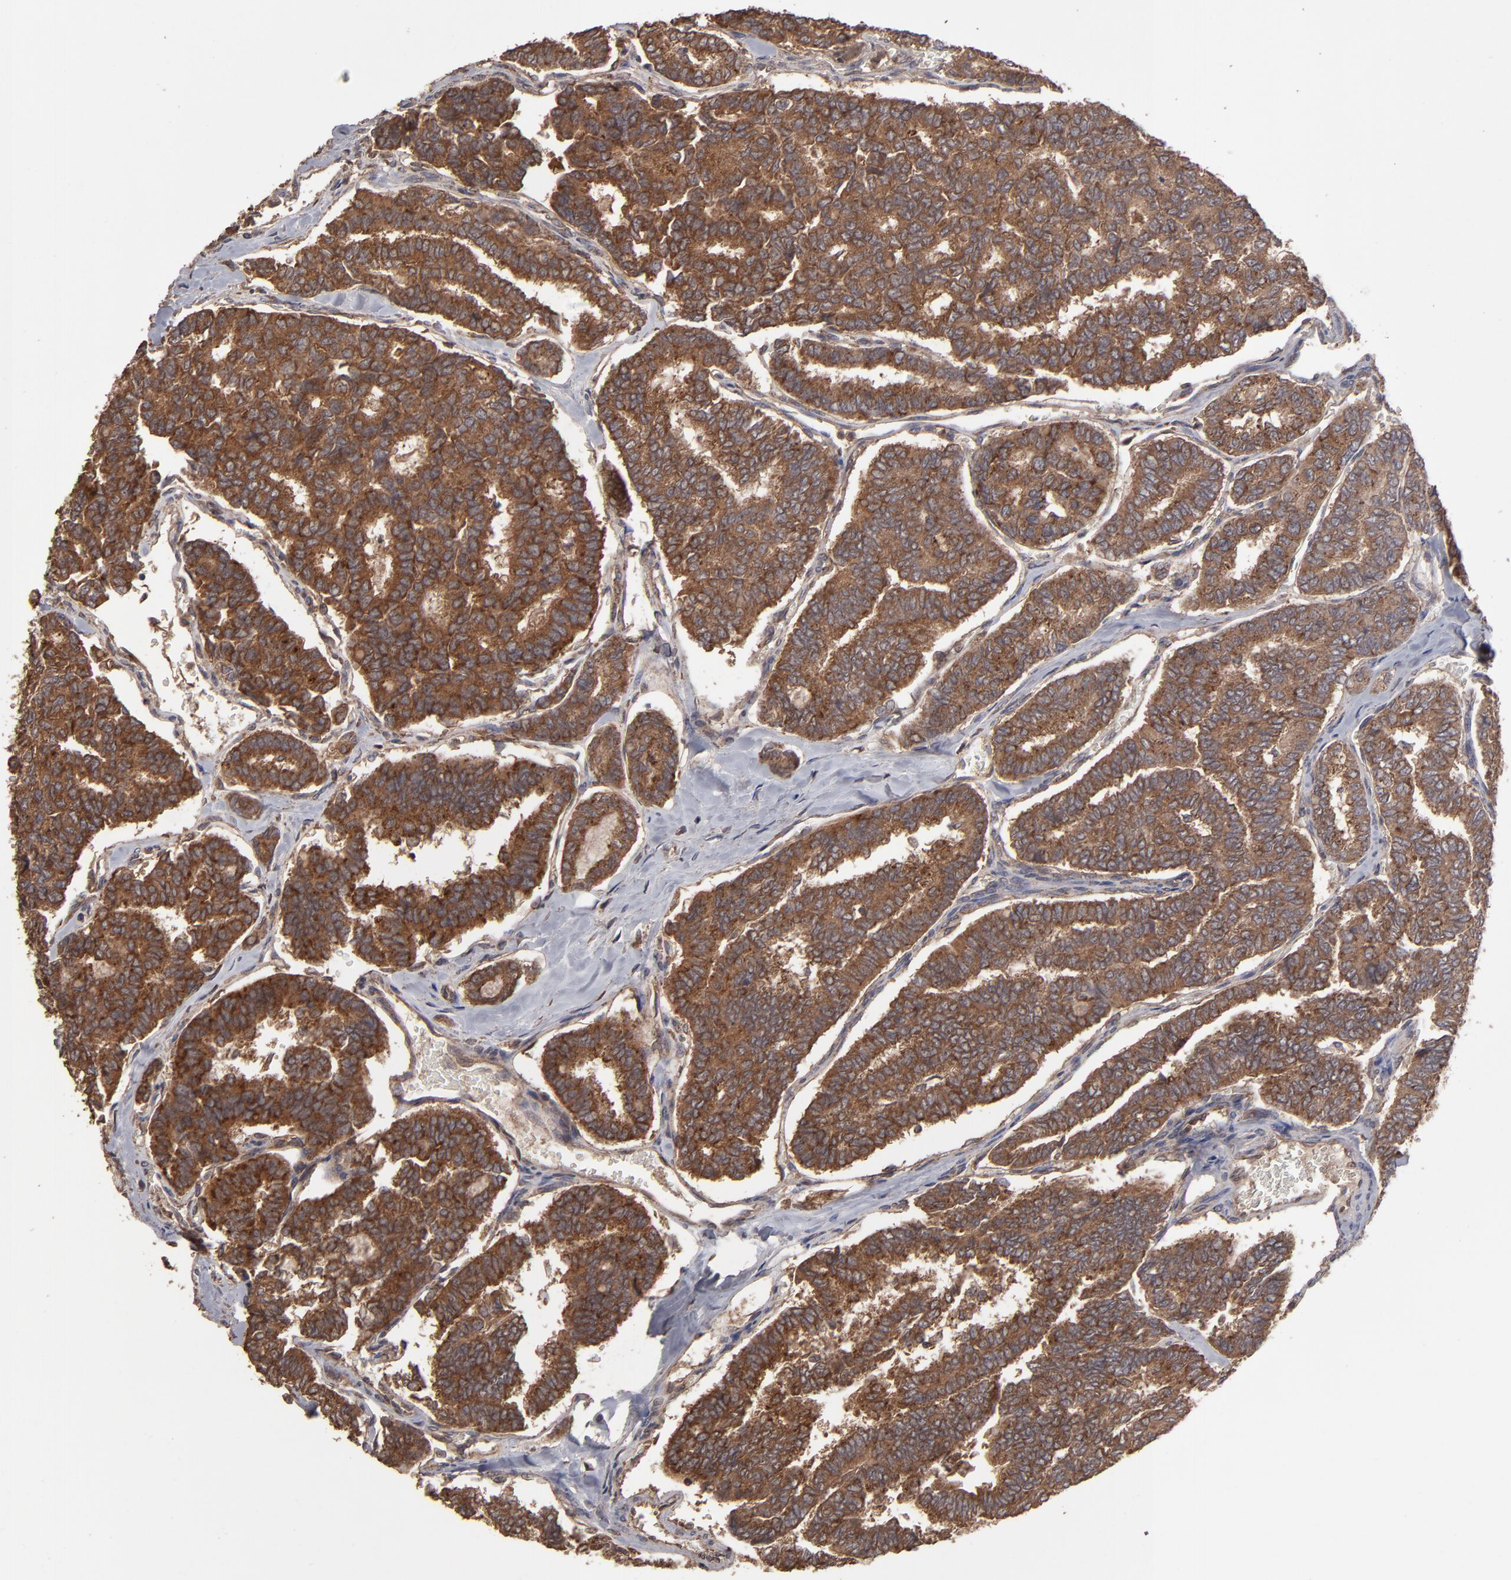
{"staining": {"intensity": "strong", "quantity": ">75%", "location": "cytoplasmic/membranous"}, "tissue": "thyroid cancer", "cell_type": "Tumor cells", "image_type": "cancer", "snomed": [{"axis": "morphology", "description": "Papillary adenocarcinoma, NOS"}, {"axis": "topography", "description": "Thyroid gland"}], "caption": "Immunohistochemical staining of papillary adenocarcinoma (thyroid) reveals strong cytoplasmic/membranous protein expression in approximately >75% of tumor cells. The protein of interest is stained brown, and the nuclei are stained in blue (DAB IHC with brightfield microscopy, high magnification).", "gene": "MMP2", "patient": {"sex": "female", "age": 35}}